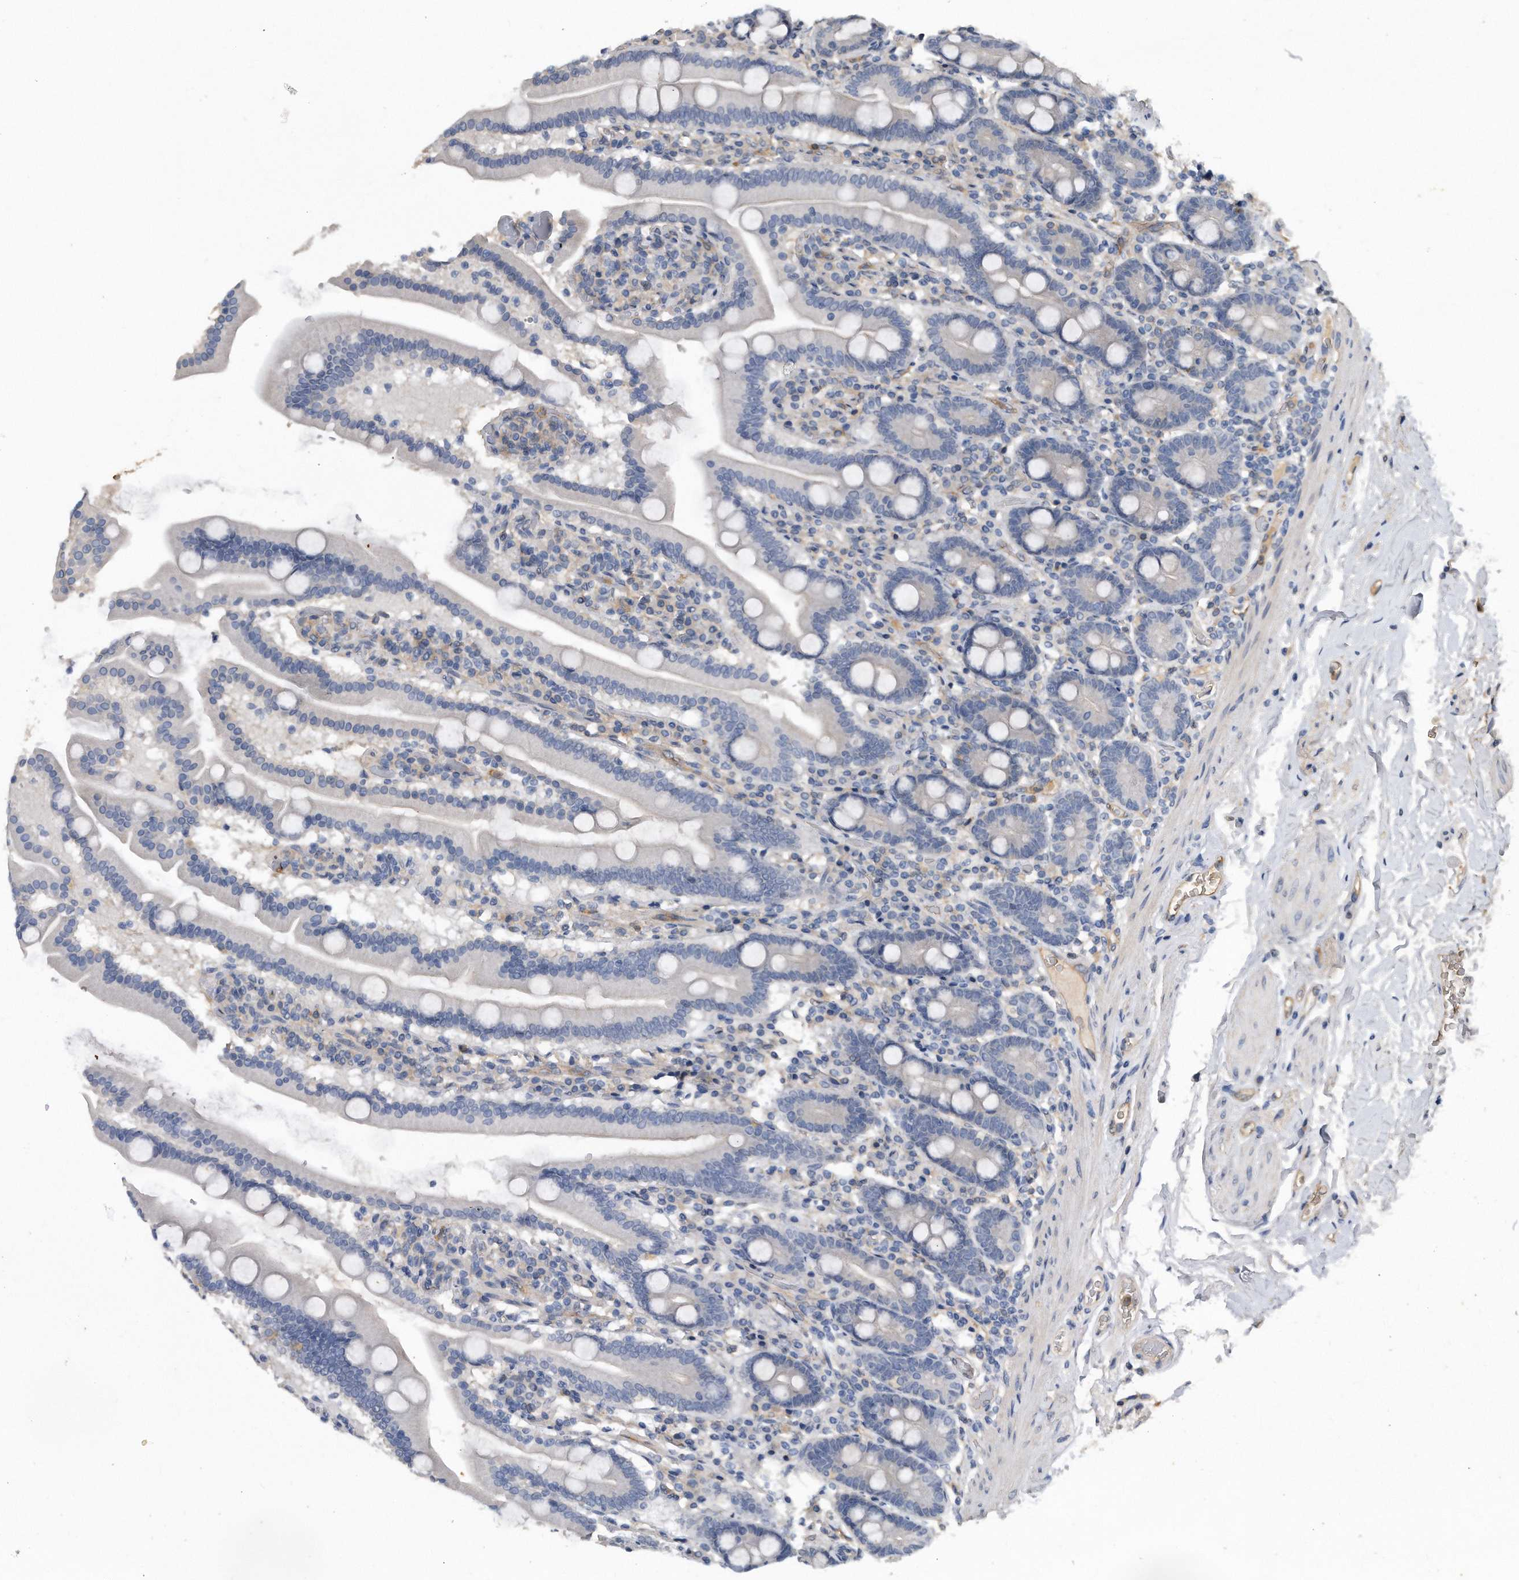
{"staining": {"intensity": "negative", "quantity": "none", "location": "none"}, "tissue": "duodenum", "cell_type": "Glandular cells", "image_type": "normal", "snomed": [{"axis": "morphology", "description": "Normal tissue, NOS"}, {"axis": "topography", "description": "Duodenum"}], "caption": "The micrograph reveals no staining of glandular cells in normal duodenum.", "gene": "HOMER3", "patient": {"sex": "male", "age": 55}}